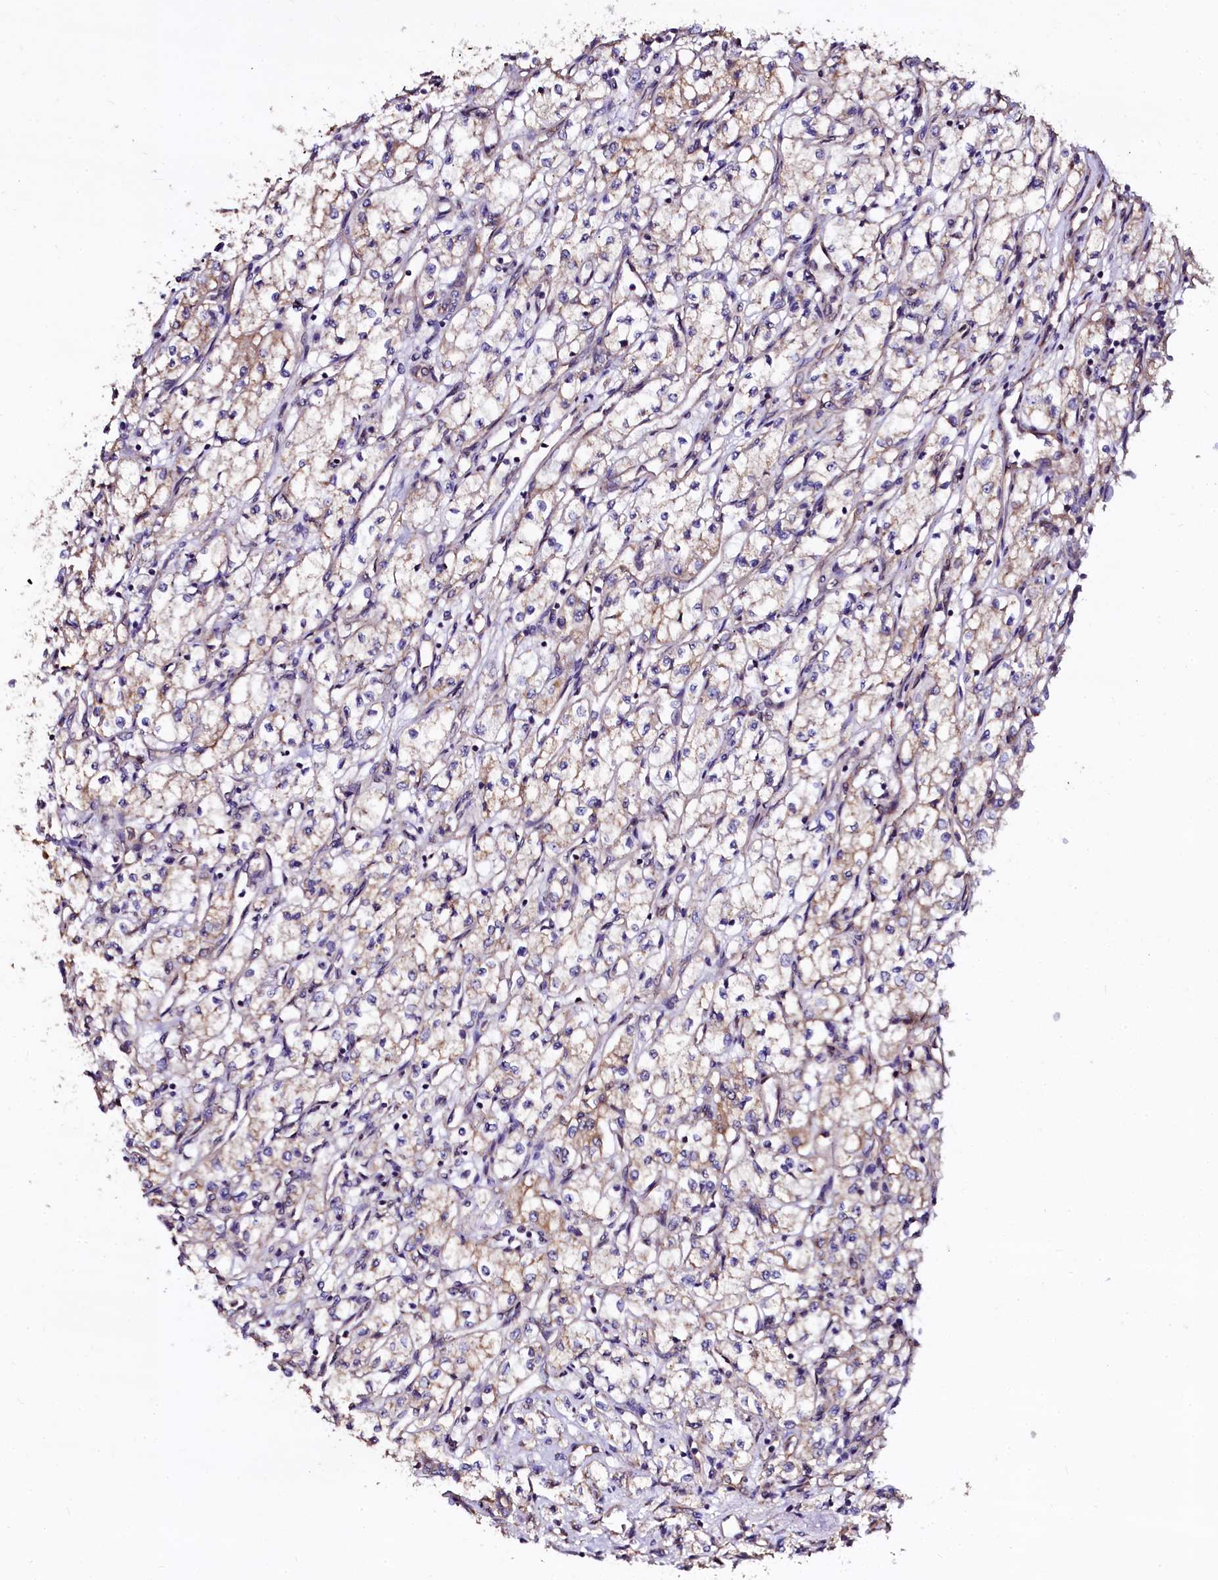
{"staining": {"intensity": "weak", "quantity": "<25%", "location": "cytoplasmic/membranous"}, "tissue": "renal cancer", "cell_type": "Tumor cells", "image_type": "cancer", "snomed": [{"axis": "morphology", "description": "Adenocarcinoma, NOS"}, {"axis": "topography", "description": "Kidney"}], "caption": "Renal cancer was stained to show a protein in brown. There is no significant staining in tumor cells.", "gene": "APPL2", "patient": {"sex": "male", "age": 59}}